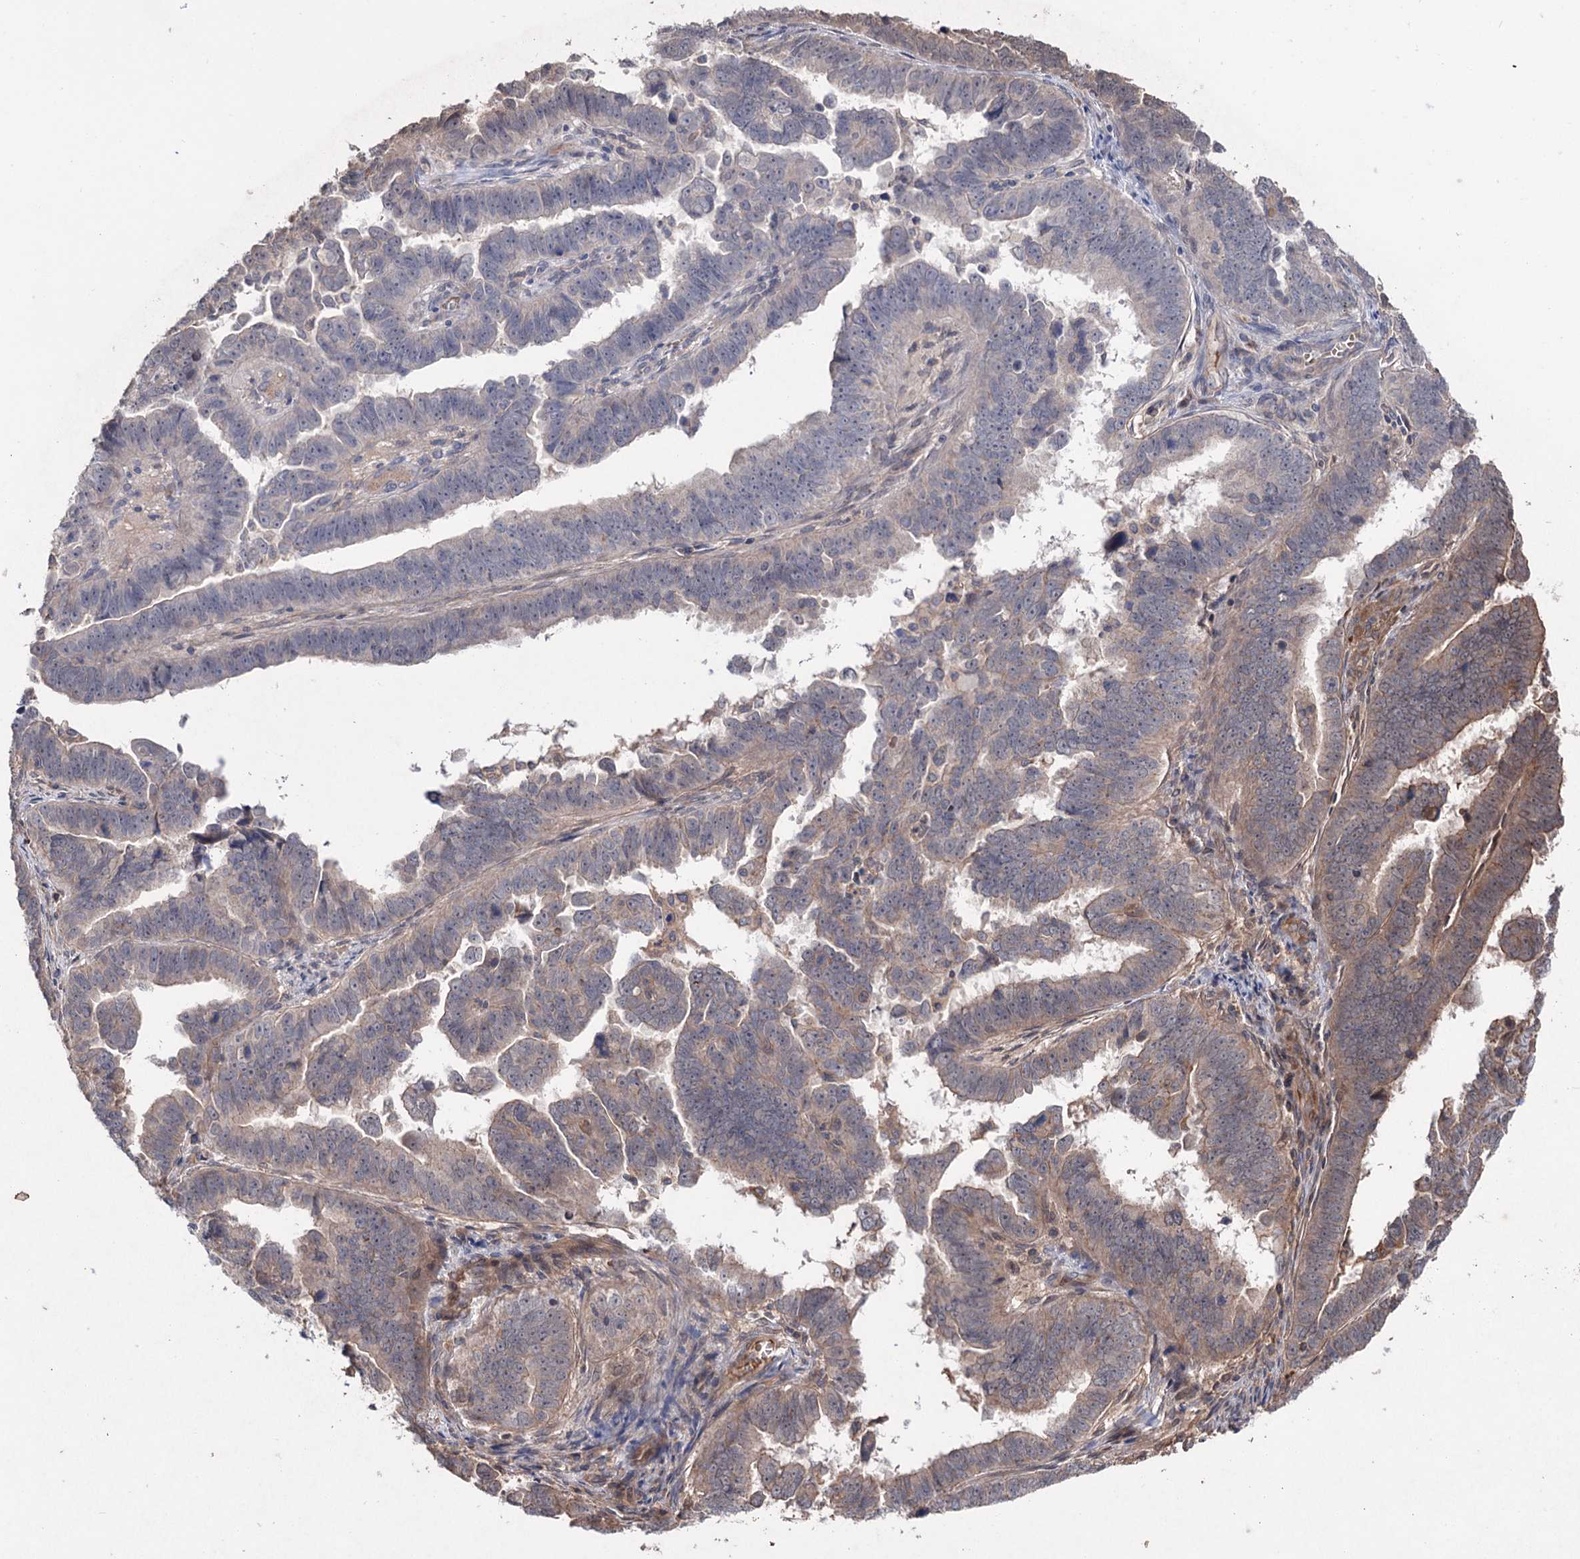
{"staining": {"intensity": "weak", "quantity": "25%-75%", "location": "cytoplasmic/membranous"}, "tissue": "endometrial cancer", "cell_type": "Tumor cells", "image_type": "cancer", "snomed": [{"axis": "morphology", "description": "Adenocarcinoma, NOS"}, {"axis": "topography", "description": "Endometrium"}], "caption": "Protein staining of endometrial adenocarcinoma tissue shows weak cytoplasmic/membranous staining in about 25%-75% of tumor cells. (DAB = brown stain, brightfield microscopy at high magnification).", "gene": "ADK", "patient": {"sex": "female", "age": 75}}